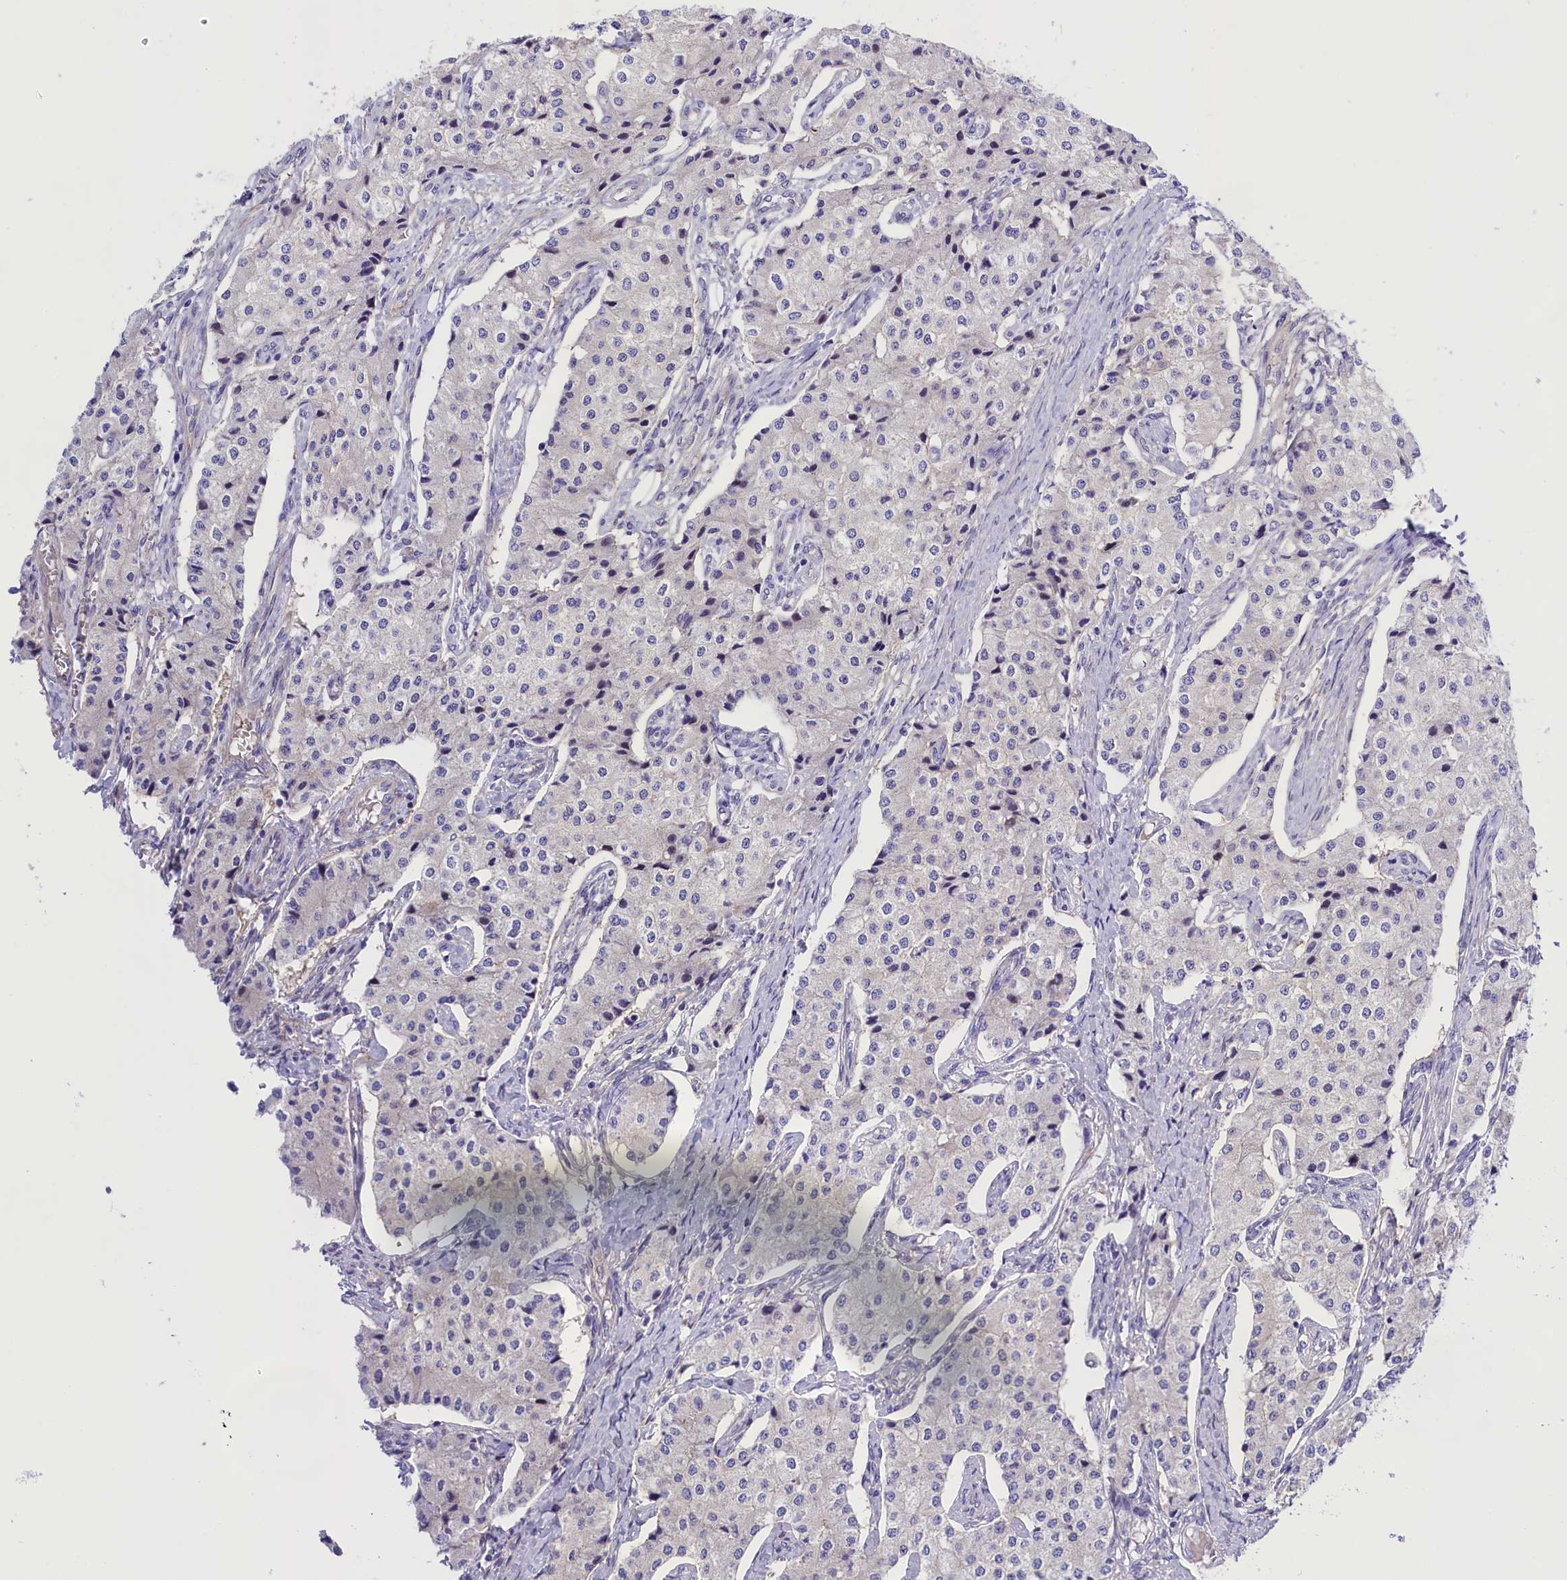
{"staining": {"intensity": "negative", "quantity": "none", "location": "none"}, "tissue": "carcinoid", "cell_type": "Tumor cells", "image_type": "cancer", "snomed": [{"axis": "morphology", "description": "Carcinoid, malignant, NOS"}, {"axis": "topography", "description": "Colon"}], "caption": "An image of carcinoid stained for a protein shows no brown staining in tumor cells.", "gene": "PPP1R13L", "patient": {"sex": "female", "age": 52}}